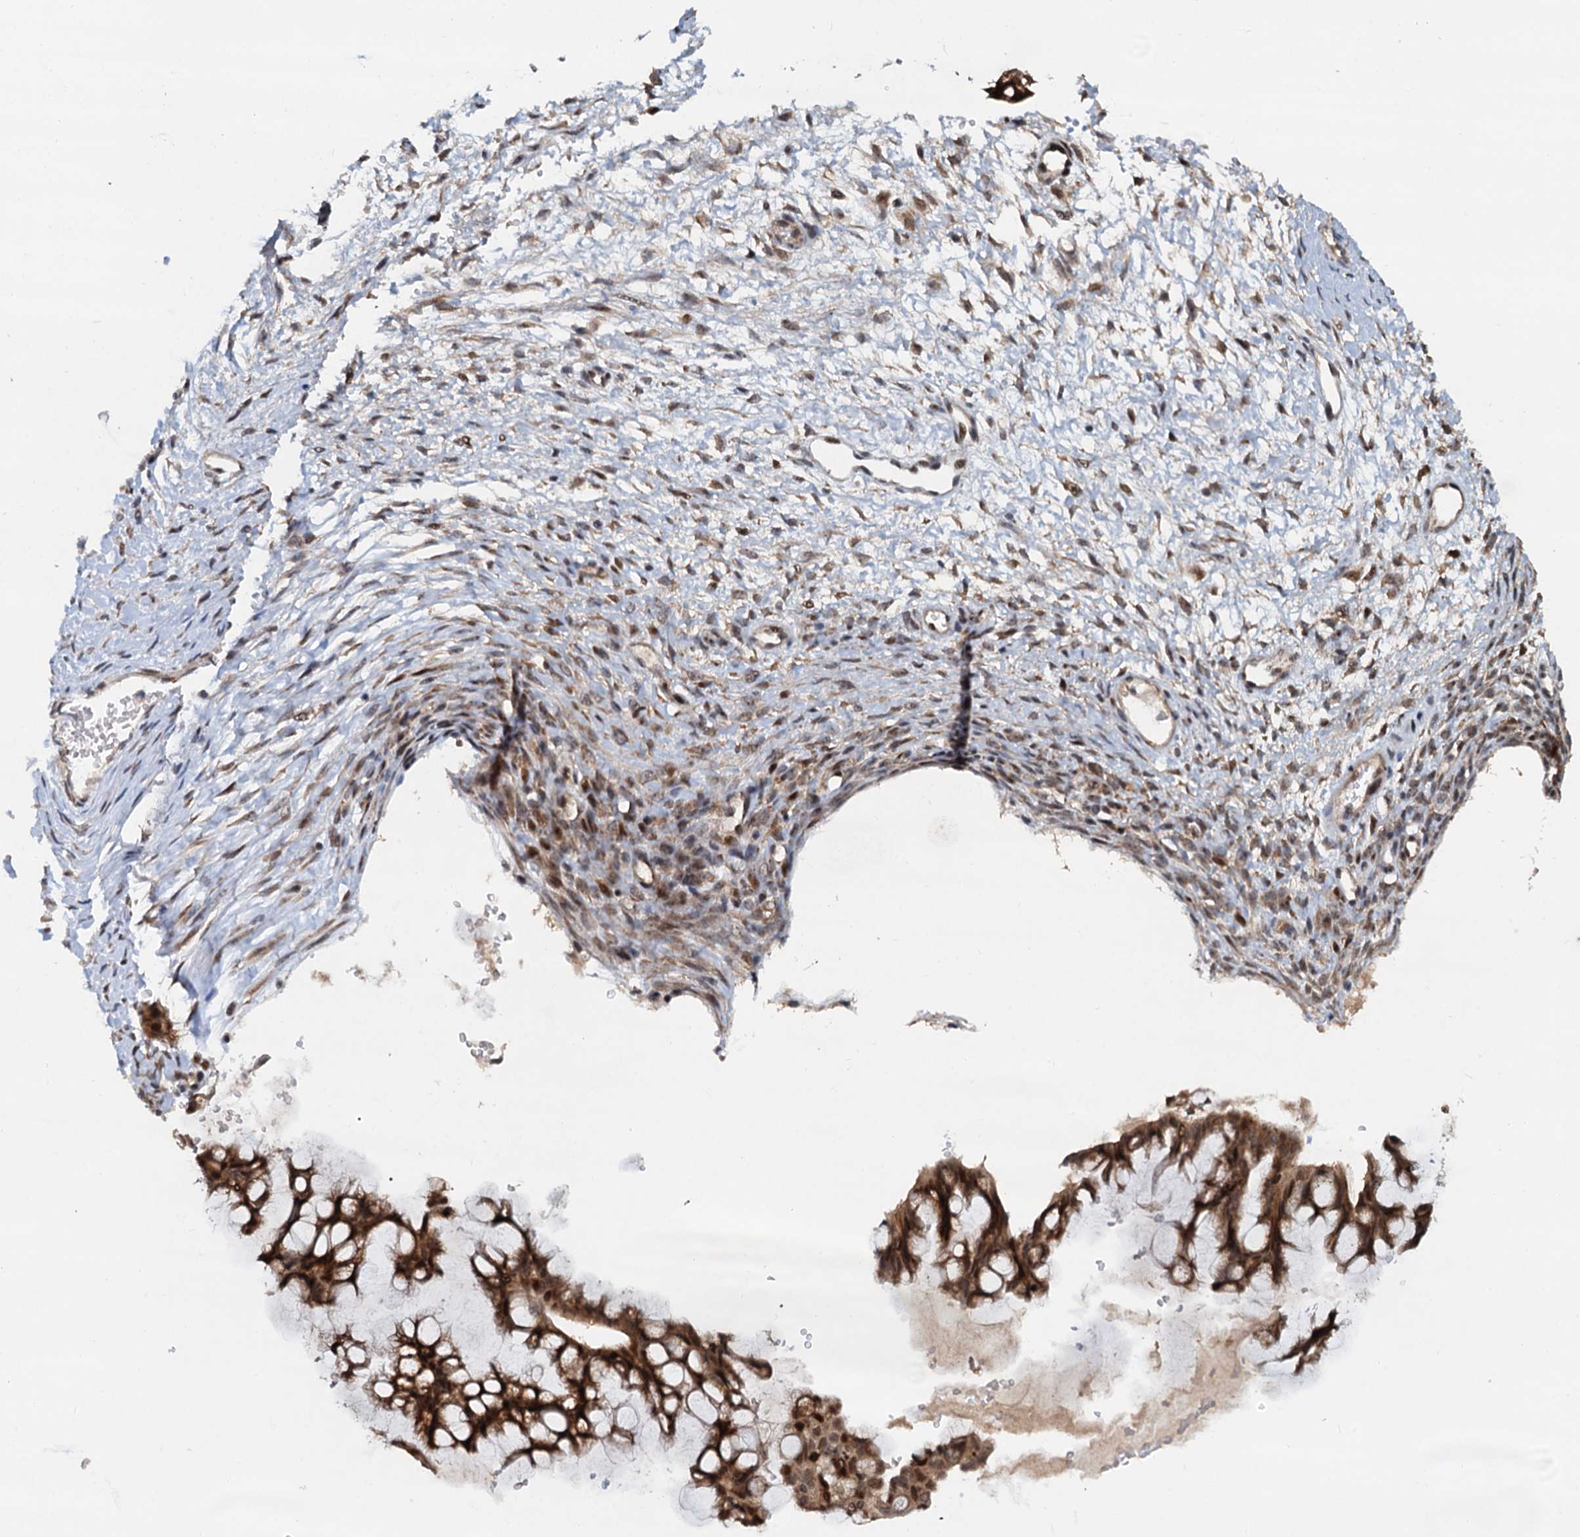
{"staining": {"intensity": "moderate", "quantity": ">75%", "location": "cytoplasmic/membranous,nuclear"}, "tissue": "ovarian cancer", "cell_type": "Tumor cells", "image_type": "cancer", "snomed": [{"axis": "morphology", "description": "Cystadenocarcinoma, mucinous, NOS"}, {"axis": "topography", "description": "Ovary"}], "caption": "An IHC image of neoplastic tissue is shown. Protein staining in brown shows moderate cytoplasmic/membranous and nuclear positivity in ovarian cancer (mucinous cystadenocarcinoma) within tumor cells. (brown staining indicates protein expression, while blue staining denotes nuclei).", "gene": "DNAJC21", "patient": {"sex": "female", "age": 73}}